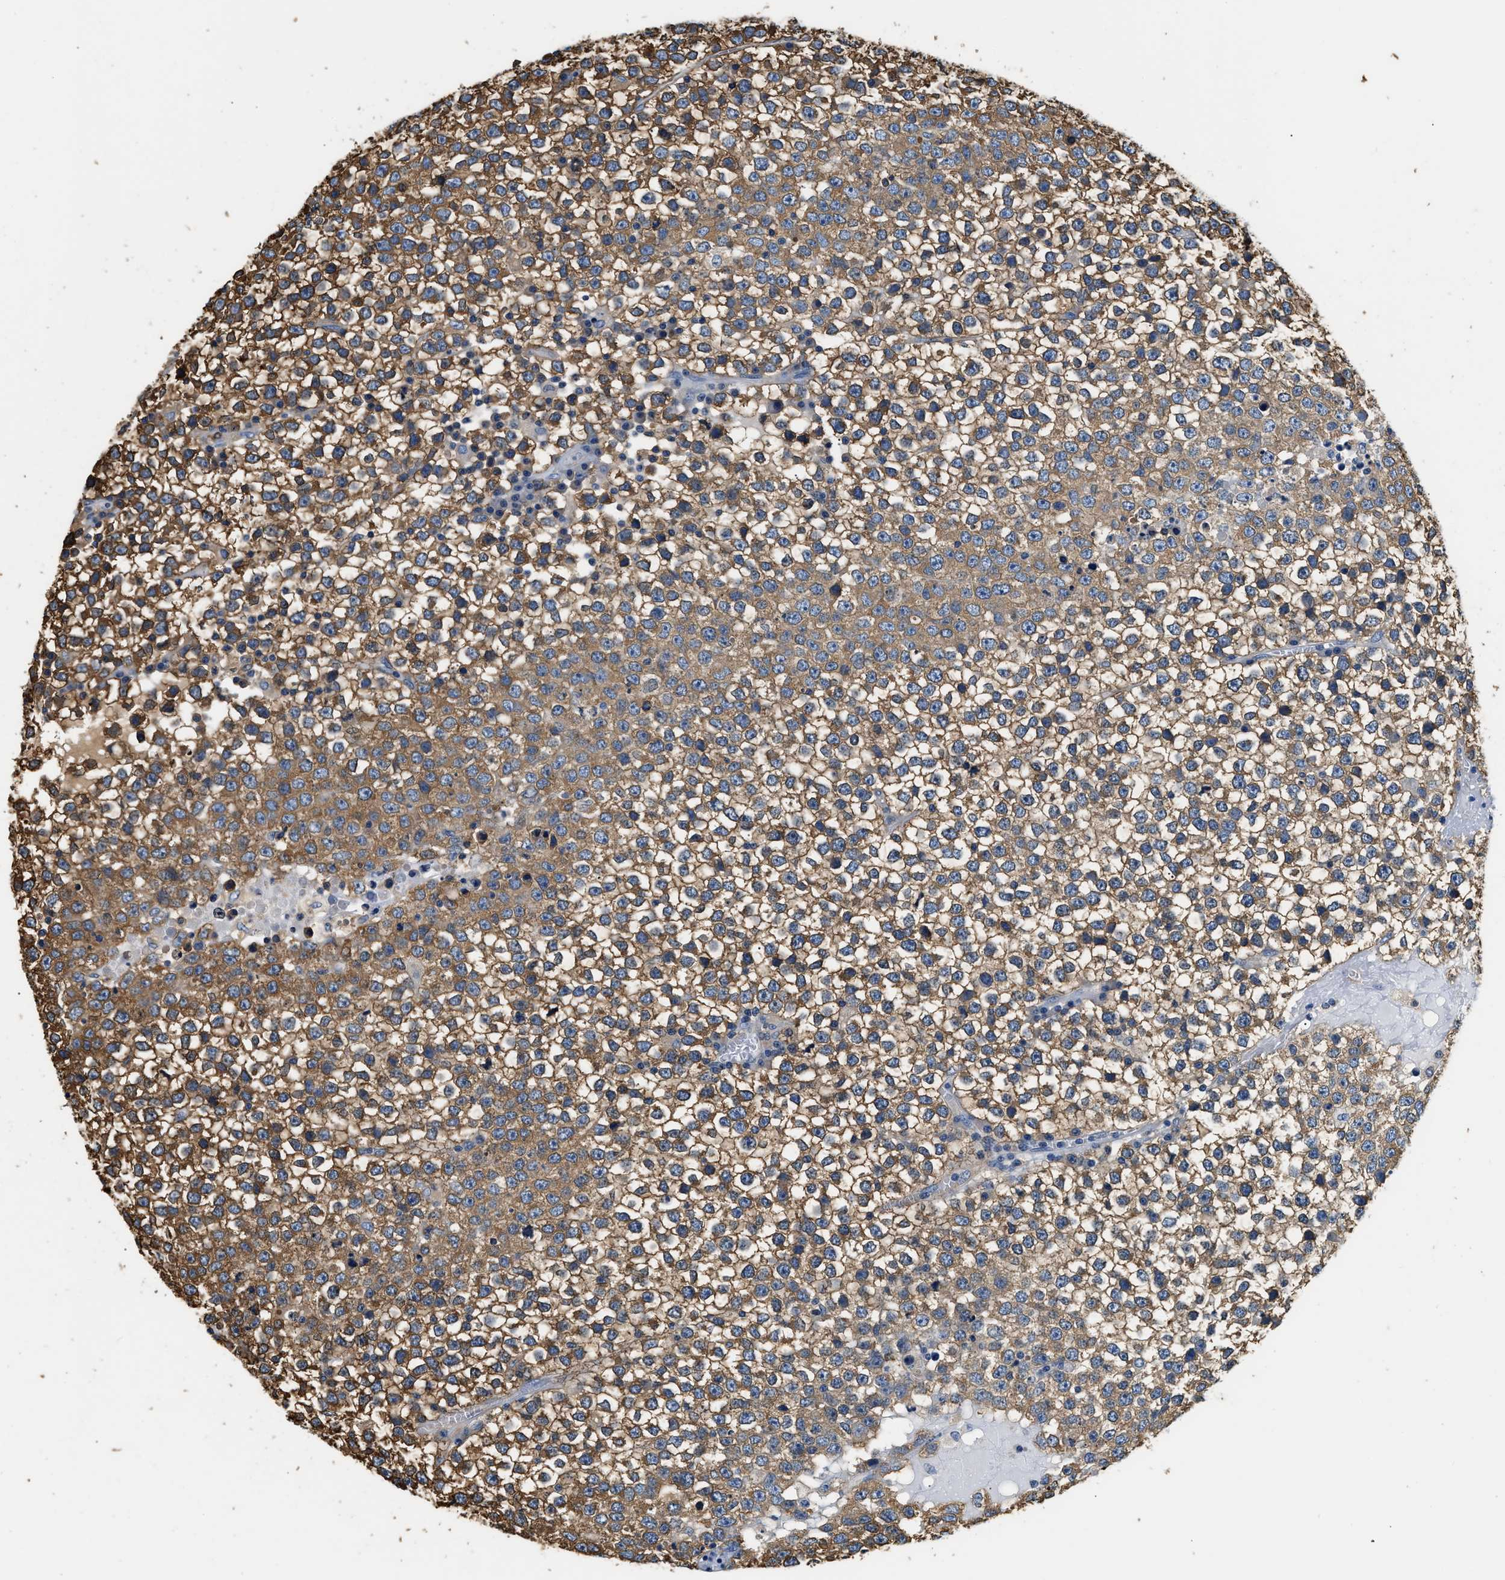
{"staining": {"intensity": "moderate", "quantity": ">75%", "location": "cytoplasmic/membranous"}, "tissue": "testis cancer", "cell_type": "Tumor cells", "image_type": "cancer", "snomed": [{"axis": "morphology", "description": "Seminoma, NOS"}, {"axis": "topography", "description": "Testis"}], "caption": "This is a micrograph of immunohistochemistry staining of testis cancer (seminoma), which shows moderate staining in the cytoplasmic/membranous of tumor cells.", "gene": "PPP2R1B", "patient": {"sex": "male", "age": 65}}